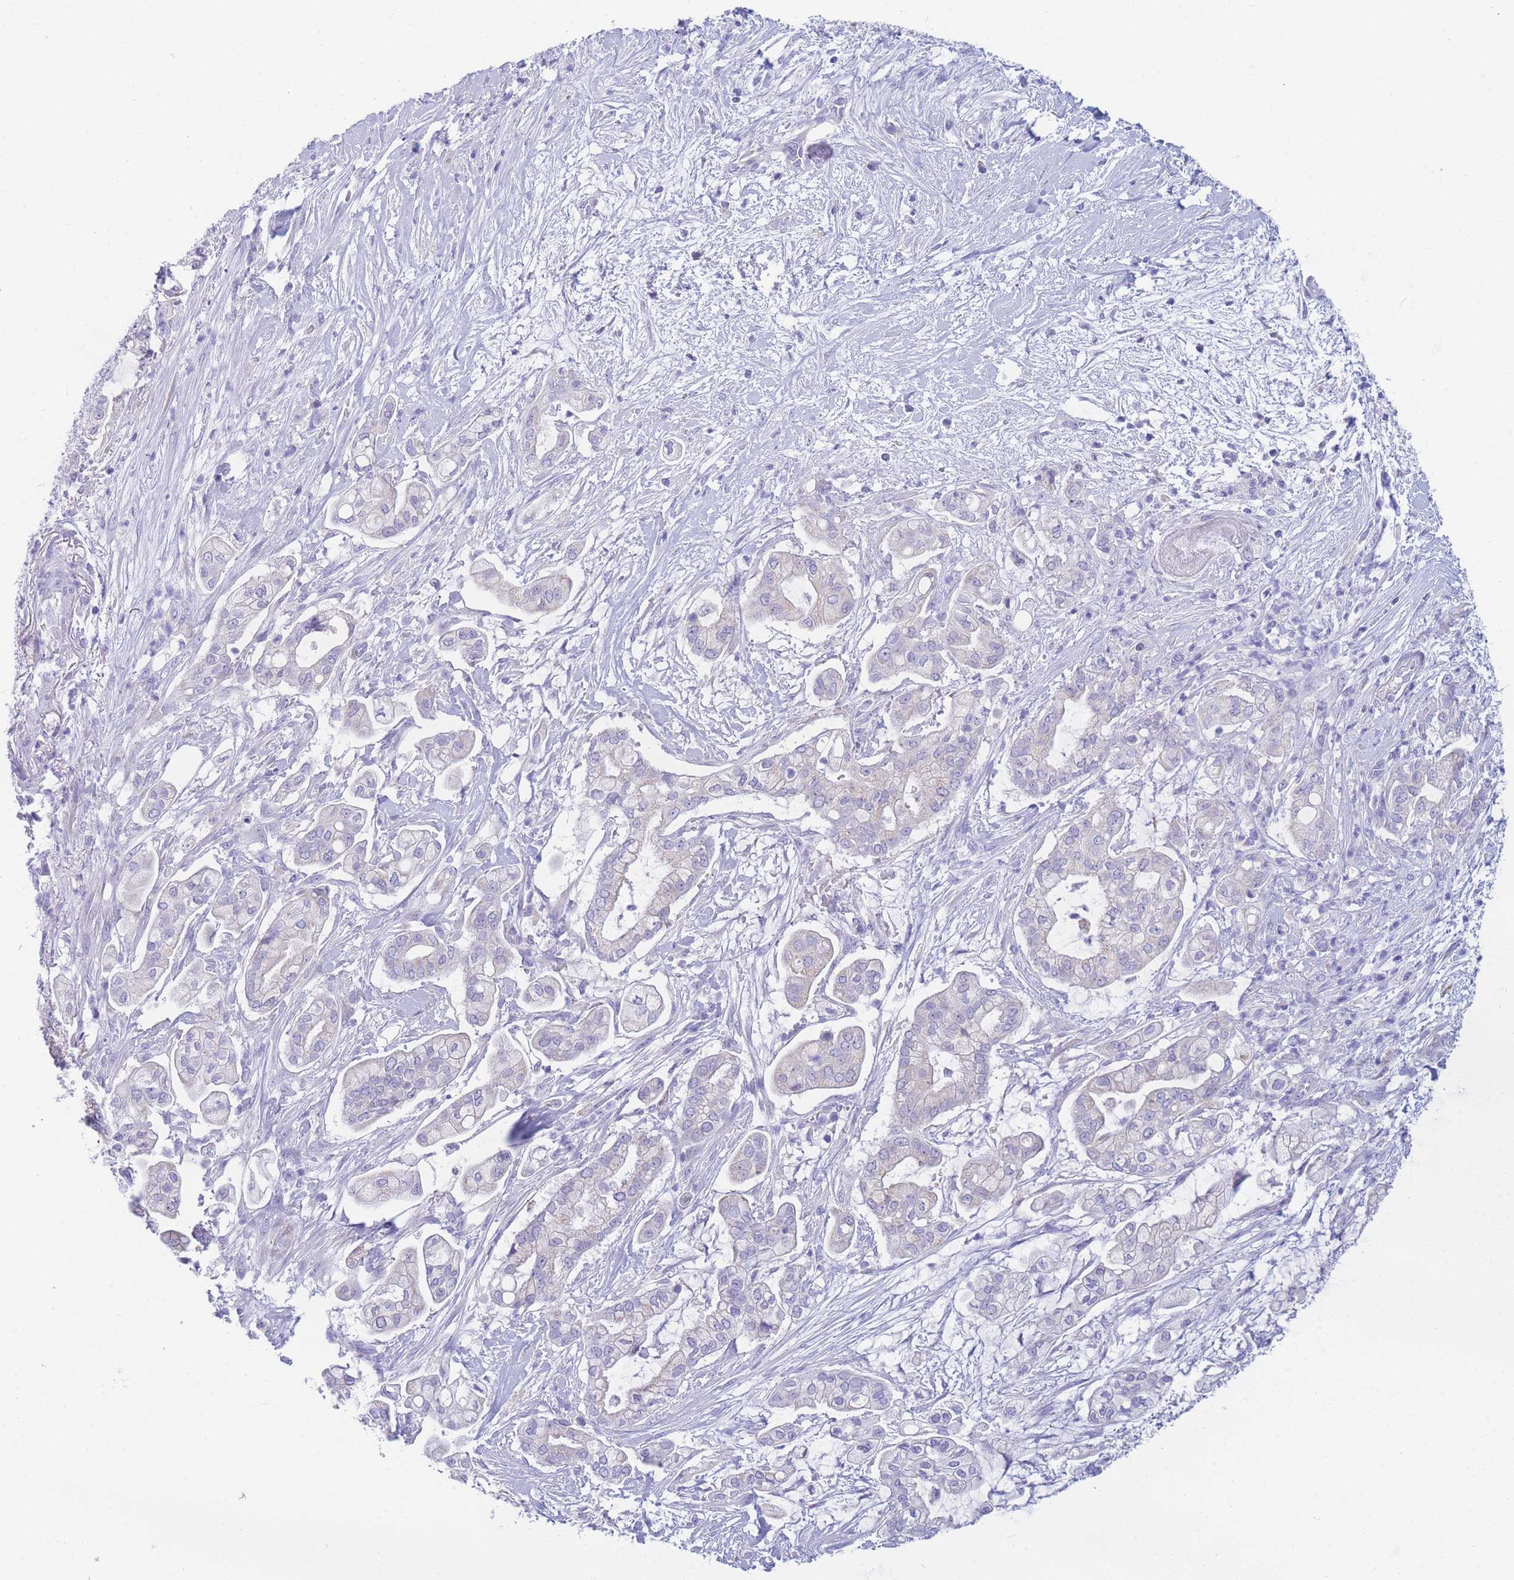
{"staining": {"intensity": "negative", "quantity": "none", "location": "none"}, "tissue": "pancreatic cancer", "cell_type": "Tumor cells", "image_type": "cancer", "snomed": [{"axis": "morphology", "description": "Adenocarcinoma, NOS"}, {"axis": "topography", "description": "Pancreas"}], "caption": "High power microscopy histopathology image of an IHC histopathology image of pancreatic adenocarcinoma, revealing no significant staining in tumor cells. (Brightfield microscopy of DAB immunohistochemistry (IHC) at high magnification).", "gene": "DHRS11", "patient": {"sex": "female", "age": 69}}